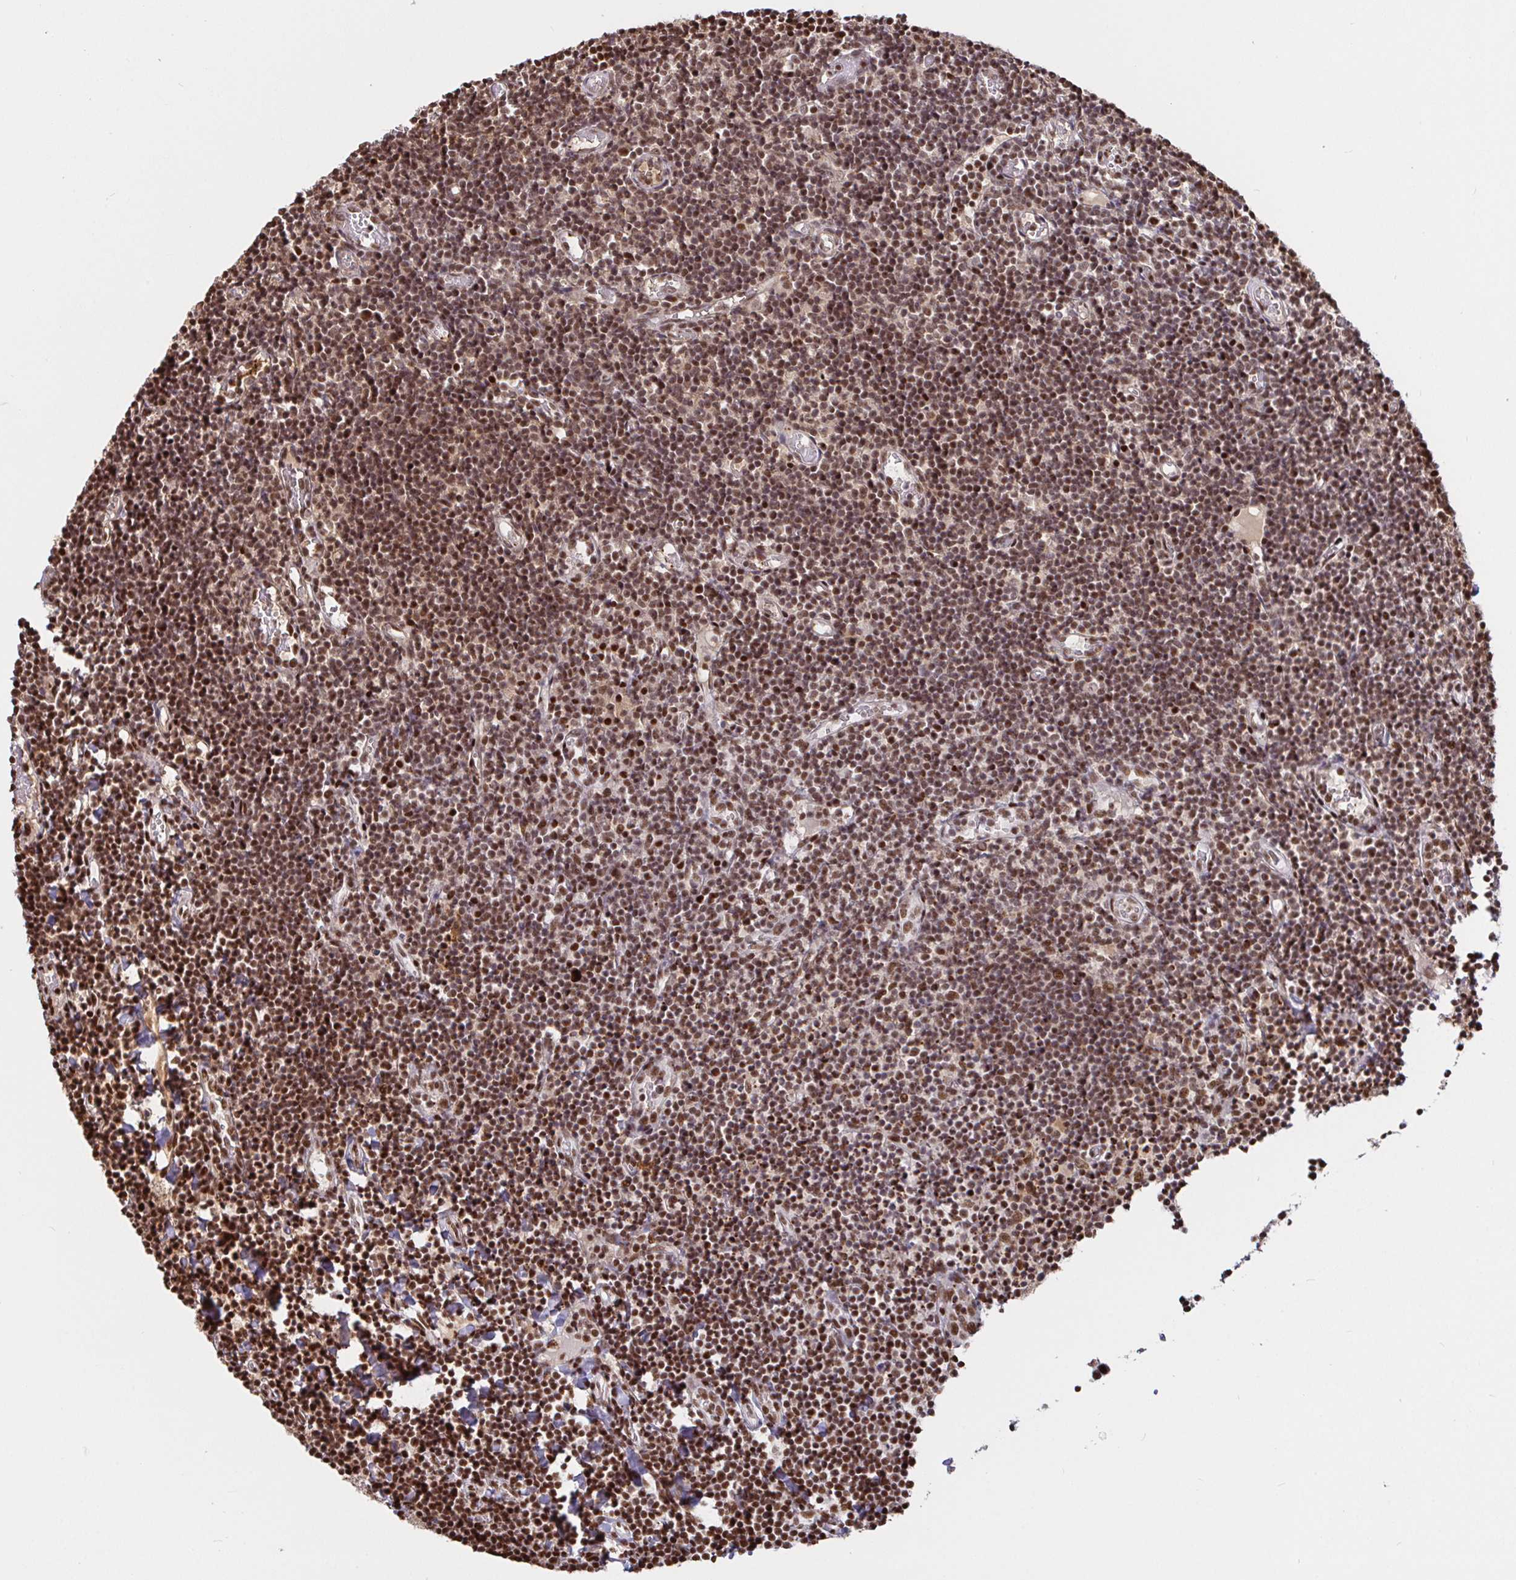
{"staining": {"intensity": "moderate", "quantity": ">75%", "location": "nuclear"}, "tissue": "tonsil", "cell_type": "Germinal center cells", "image_type": "normal", "snomed": [{"axis": "morphology", "description": "Normal tissue, NOS"}, {"axis": "topography", "description": "Tonsil"}], "caption": "Immunohistochemistry photomicrograph of unremarkable human tonsil stained for a protein (brown), which shows medium levels of moderate nuclear staining in about >75% of germinal center cells.", "gene": "SP3", "patient": {"sex": "female", "age": 10}}